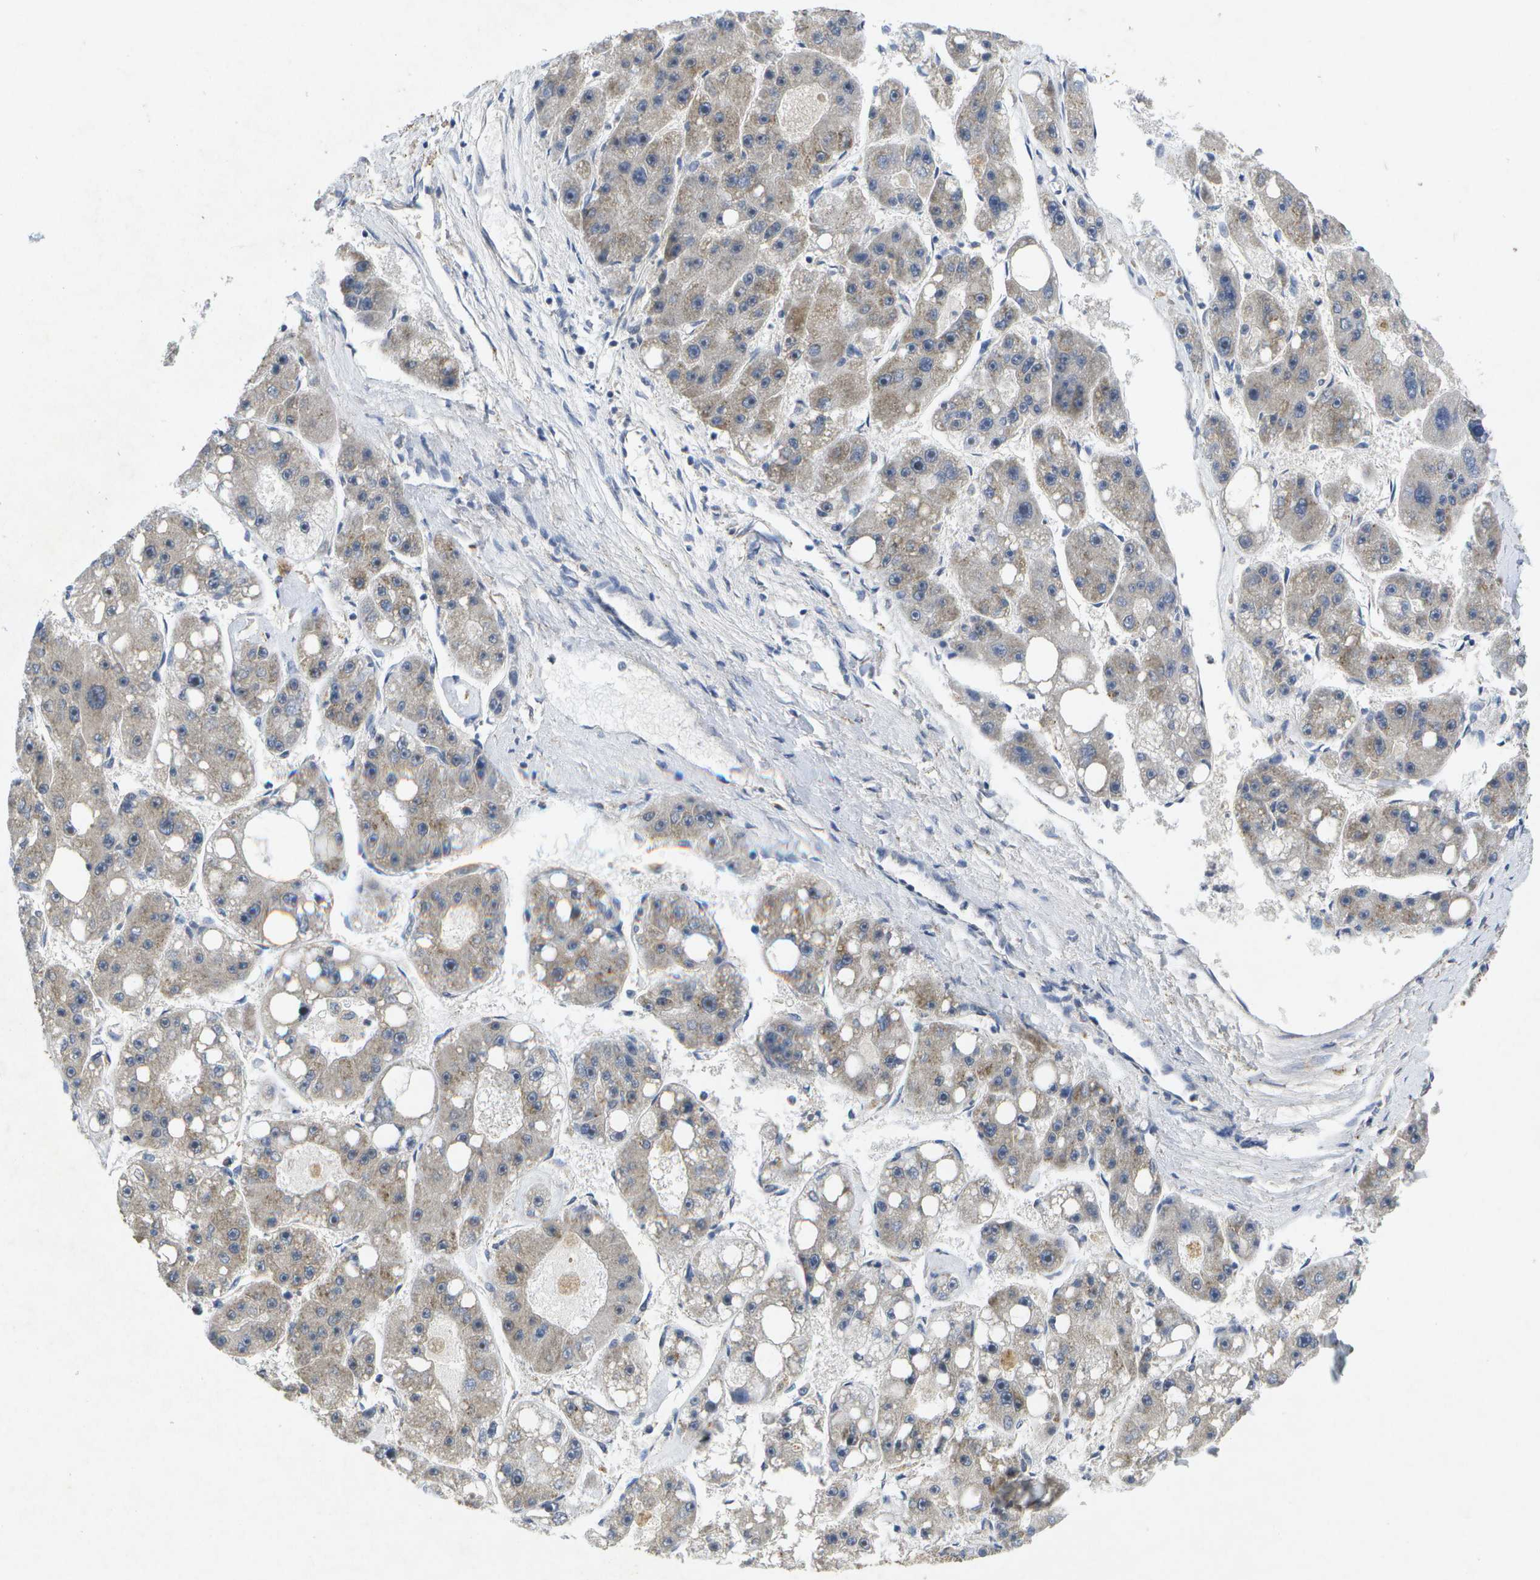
{"staining": {"intensity": "weak", "quantity": "<25%", "location": "cytoplasmic/membranous"}, "tissue": "liver cancer", "cell_type": "Tumor cells", "image_type": "cancer", "snomed": [{"axis": "morphology", "description": "Carcinoma, Hepatocellular, NOS"}, {"axis": "topography", "description": "Liver"}], "caption": "Image shows no significant protein expression in tumor cells of liver hepatocellular carcinoma.", "gene": "KDELR1", "patient": {"sex": "female", "age": 61}}